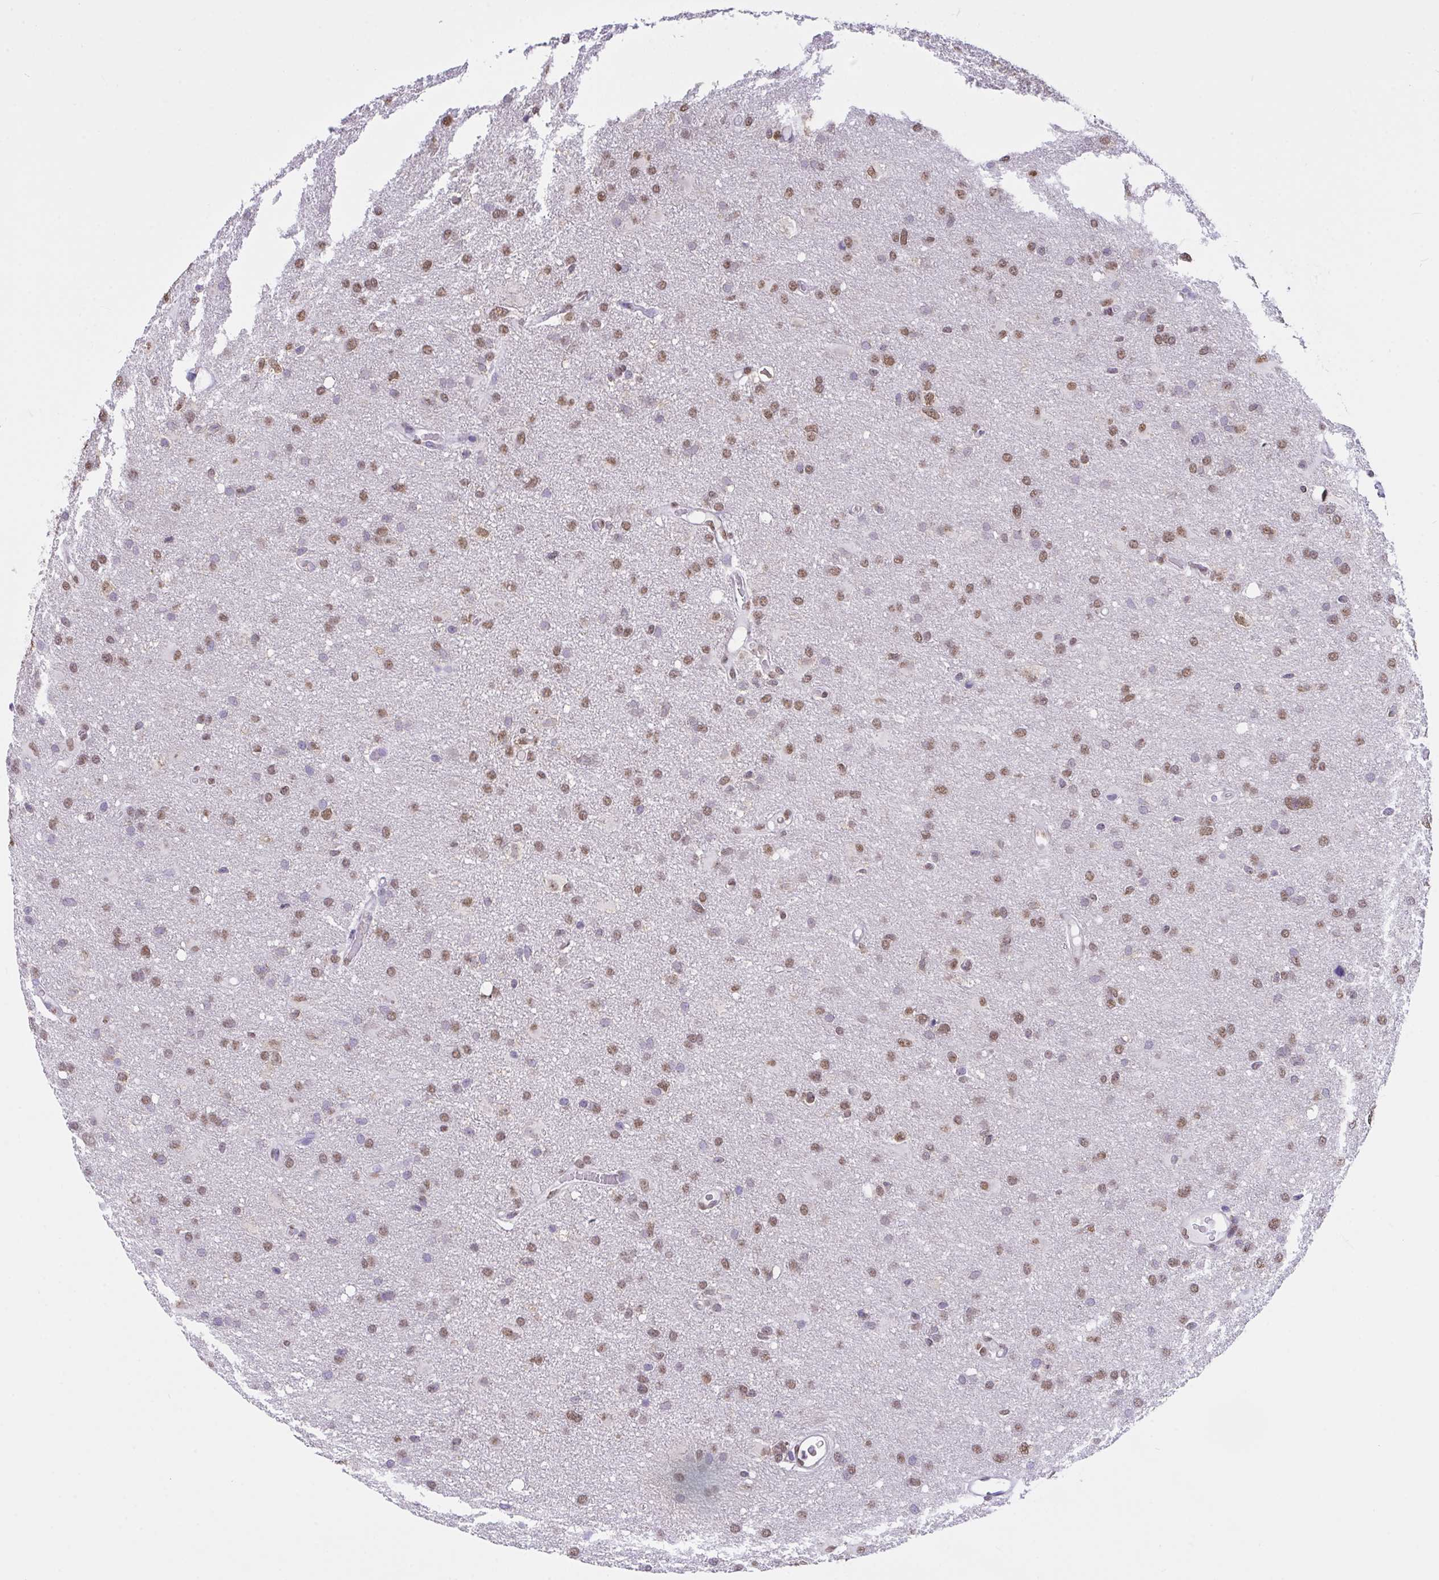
{"staining": {"intensity": "moderate", "quantity": ">75%", "location": "nuclear"}, "tissue": "glioma", "cell_type": "Tumor cells", "image_type": "cancer", "snomed": [{"axis": "morphology", "description": "Glioma, malignant, High grade"}, {"axis": "topography", "description": "Brain"}], "caption": "DAB immunohistochemical staining of glioma shows moderate nuclear protein expression in approximately >75% of tumor cells.", "gene": "SEMA6B", "patient": {"sex": "male", "age": 53}}